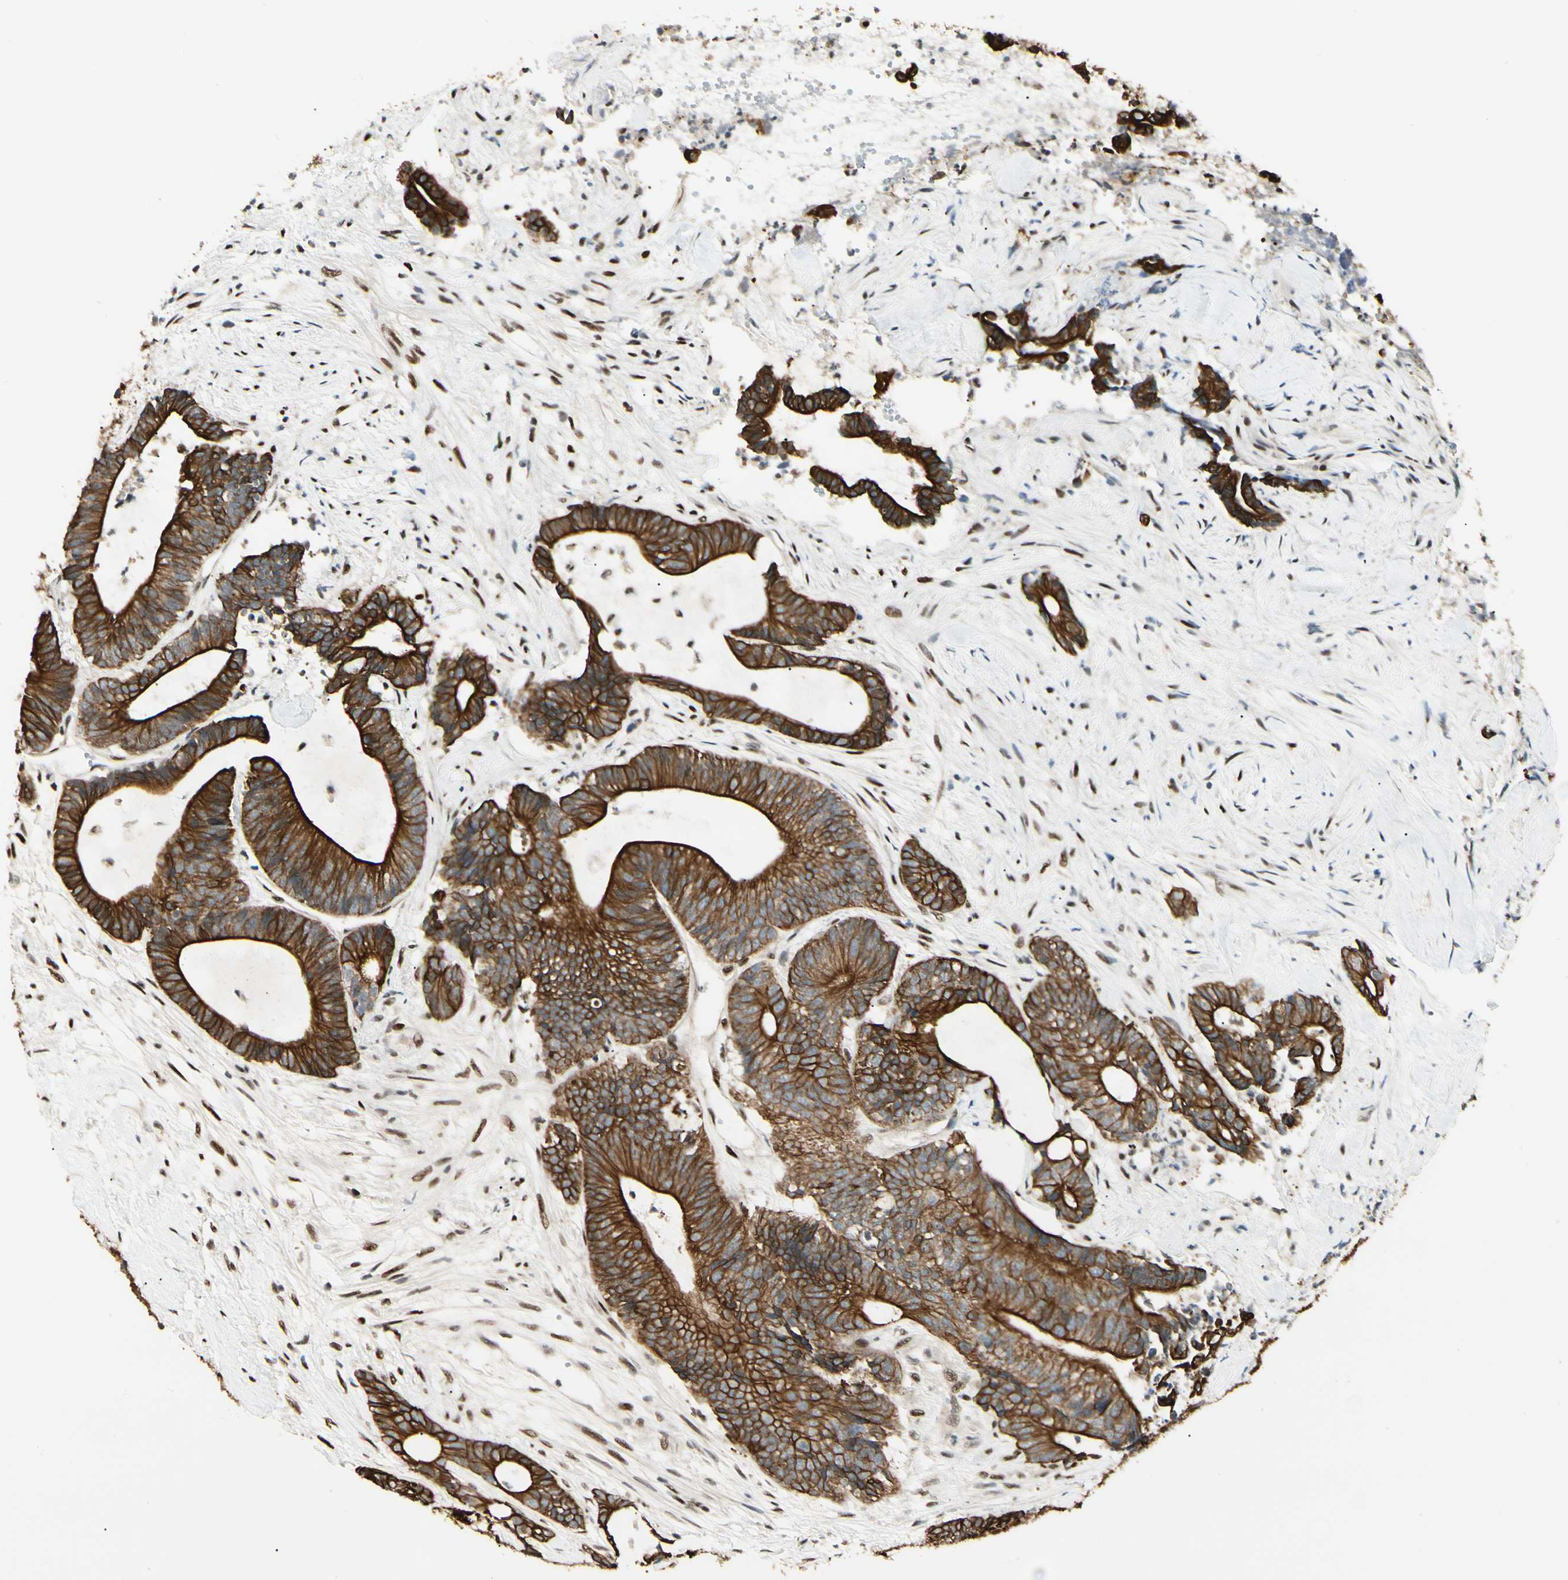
{"staining": {"intensity": "strong", "quantity": ">75%", "location": "cytoplasmic/membranous"}, "tissue": "colorectal cancer", "cell_type": "Tumor cells", "image_type": "cancer", "snomed": [{"axis": "morphology", "description": "Adenocarcinoma, NOS"}, {"axis": "topography", "description": "Colon"}], "caption": "Immunohistochemical staining of human colorectal cancer (adenocarcinoma) displays high levels of strong cytoplasmic/membranous protein staining in approximately >75% of tumor cells. The staining was performed using DAB (3,3'-diaminobenzidine) to visualize the protein expression in brown, while the nuclei were stained in blue with hematoxylin (Magnification: 20x).", "gene": "ATXN1", "patient": {"sex": "female", "age": 84}}